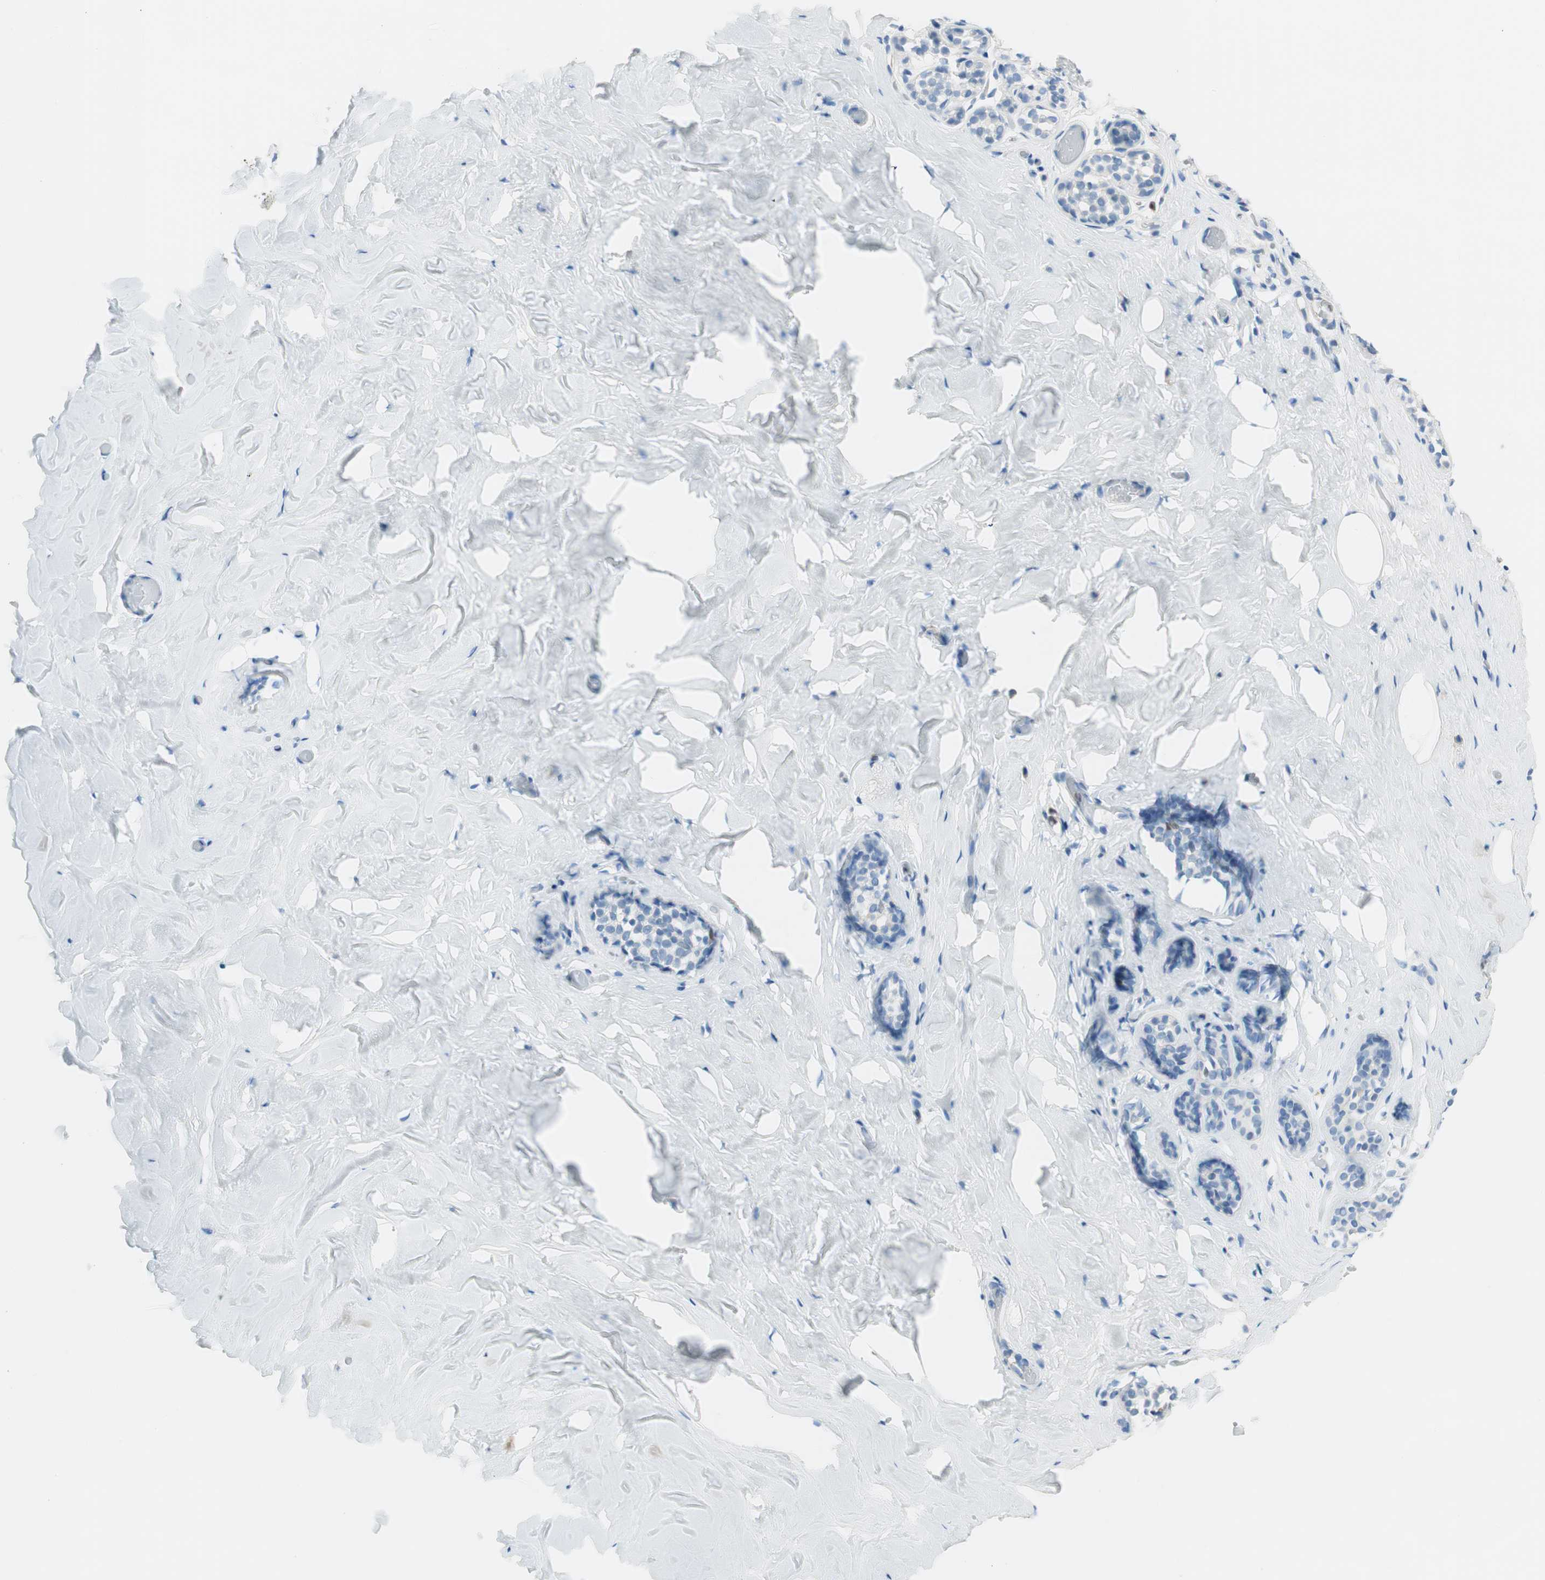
{"staining": {"intensity": "negative", "quantity": "none", "location": "none"}, "tissue": "breast", "cell_type": "Adipocytes", "image_type": "normal", "snomed": [{"axis": "morphology", "description": "Normal tissue, NOS"}, {"axis": "topography", "description": "Breast"}], "caption": "High magnification brightfield microscopy of normal breast stained with DAB (3,3'-diaminobenzidine) (brown) and counterstained with hematoxylin (blue): adipocytes show no significant expression.", "gene": "EZH2", "patient": {"sex": "female", "age": 75}}